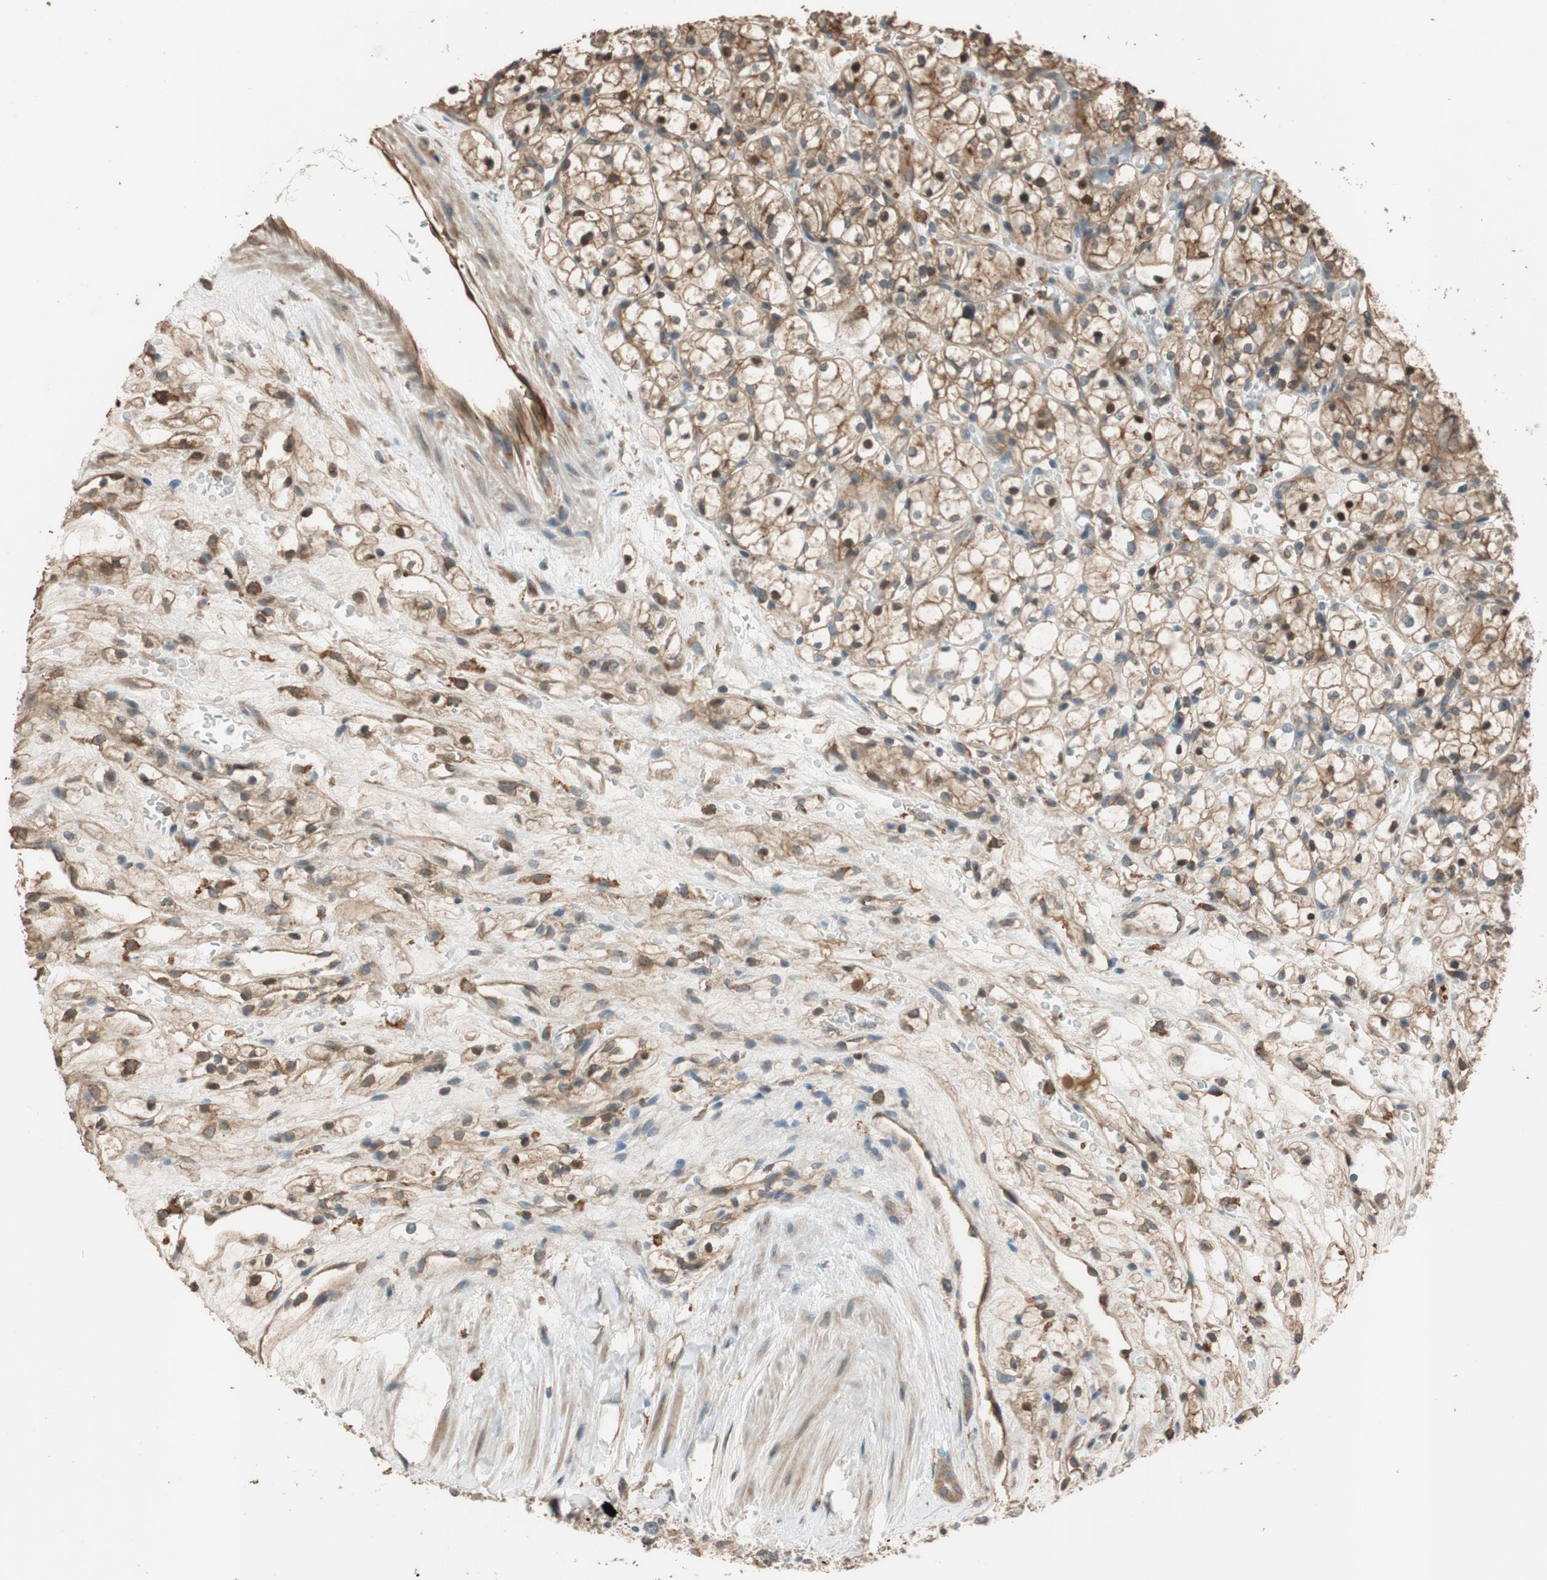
{"staining": {"intensity": "moderate", "quantity": ">75%", "location": "cytoplasmic/membranous,nuclear"}, "tissue": "renal cancer", "cell_type": "Tumor cells", "image_type": "cancer", "snomed": [{"axis": "morphology", "description": "Adenocarcinoma, NOS"}, {"axis": "topography", "description": "Kidney"}], "caption": "Renal adenocarcinoma stained with a protein marker displays moderate staining in tumor cells.", "gene": "MST1R", "patient": {"sex": "female", "age": 60}}